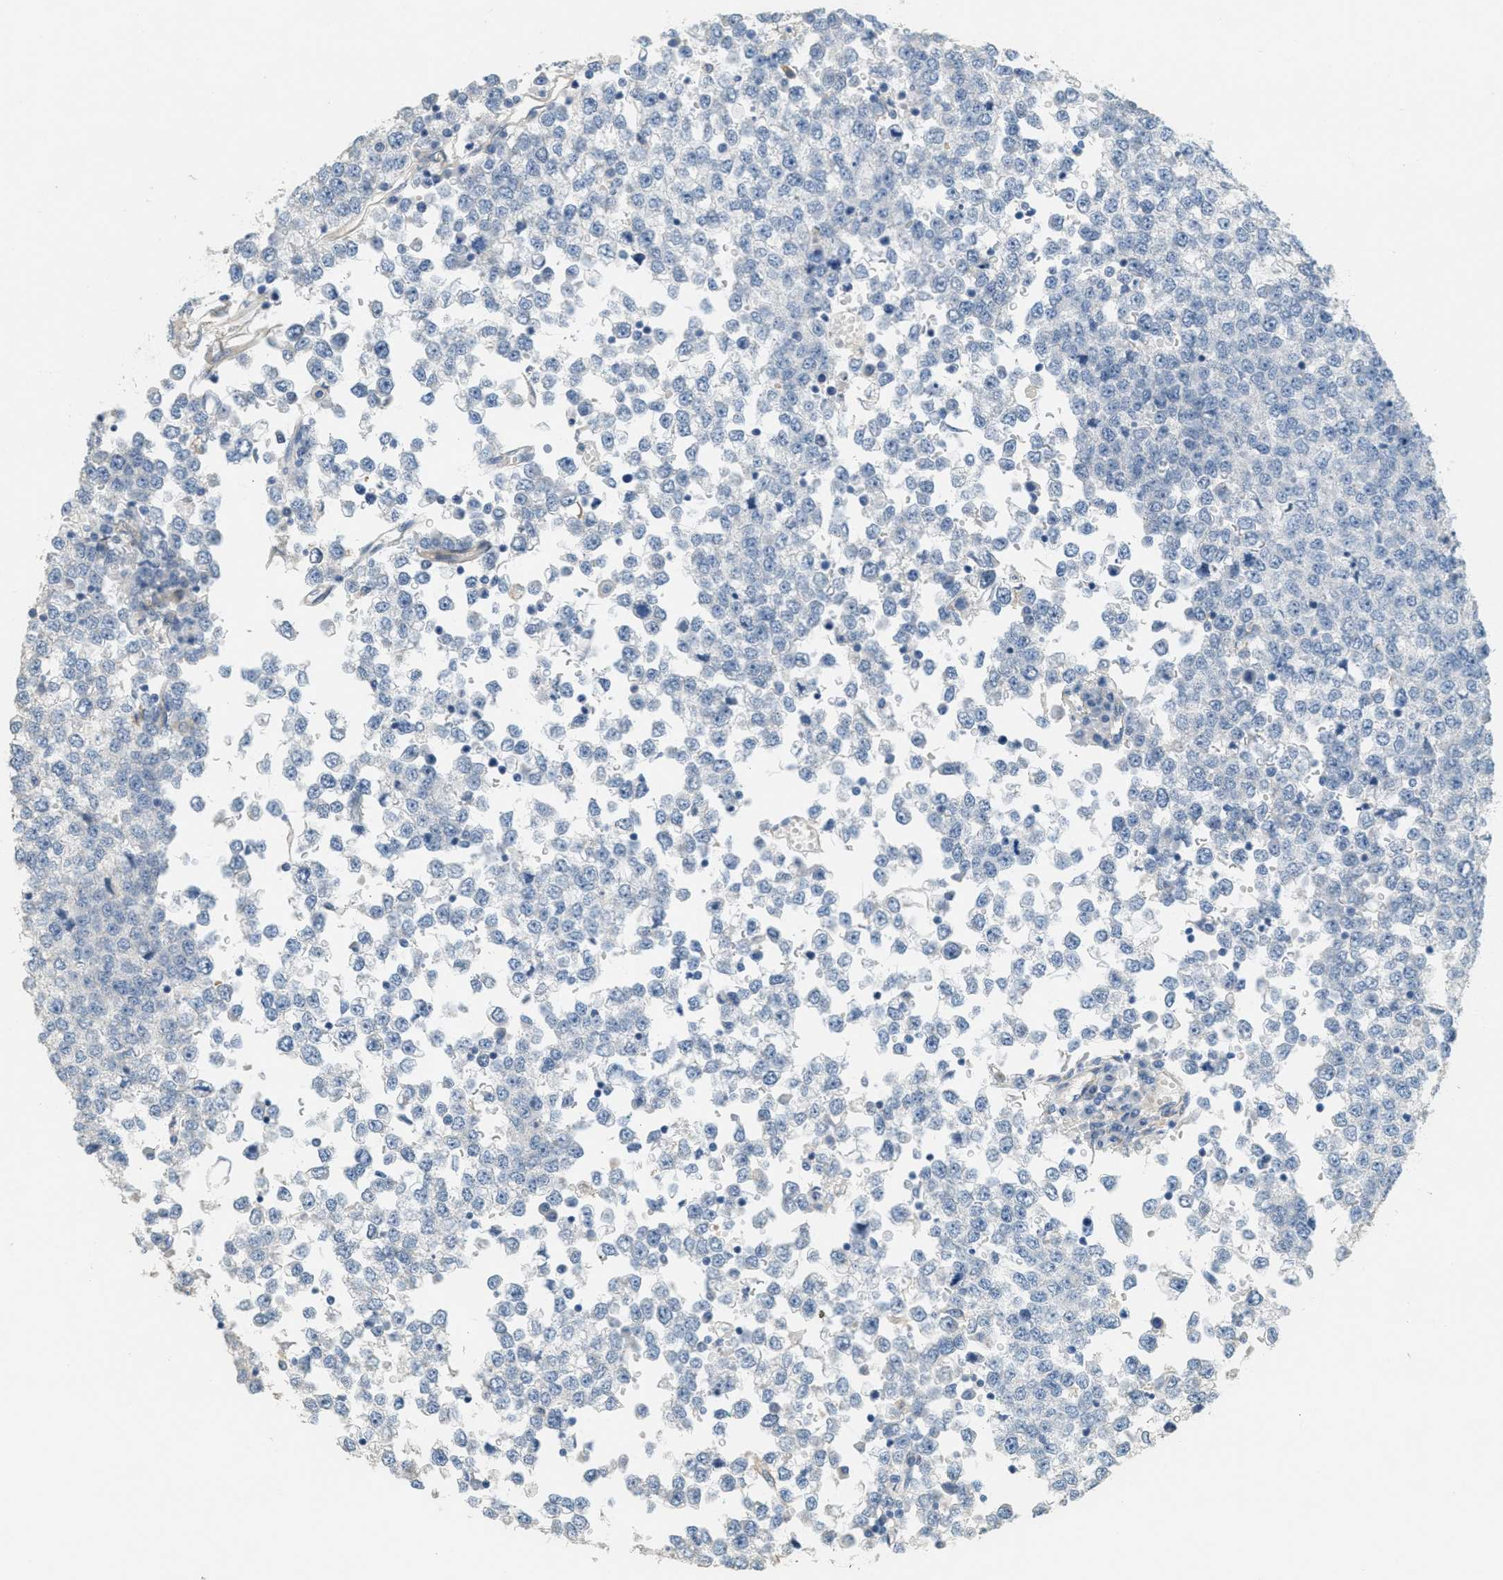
{"staining": {"intensity": "negative", "quantity": "none", "location": "none"}, "tissue": "testis cancer", "cell_type": "Tumor cells", "image_type": "cancer", "snomed": [{"axis": "morphology", "description": "Seminoma, NOS"}, {"axis": "topography", "description": "Testis"}], "caption": "Tumor cells are negative for brown protein staining in seminoma (testis).", "gene": "ADCY5", "patient": {"sex": "male", "age": 65}}